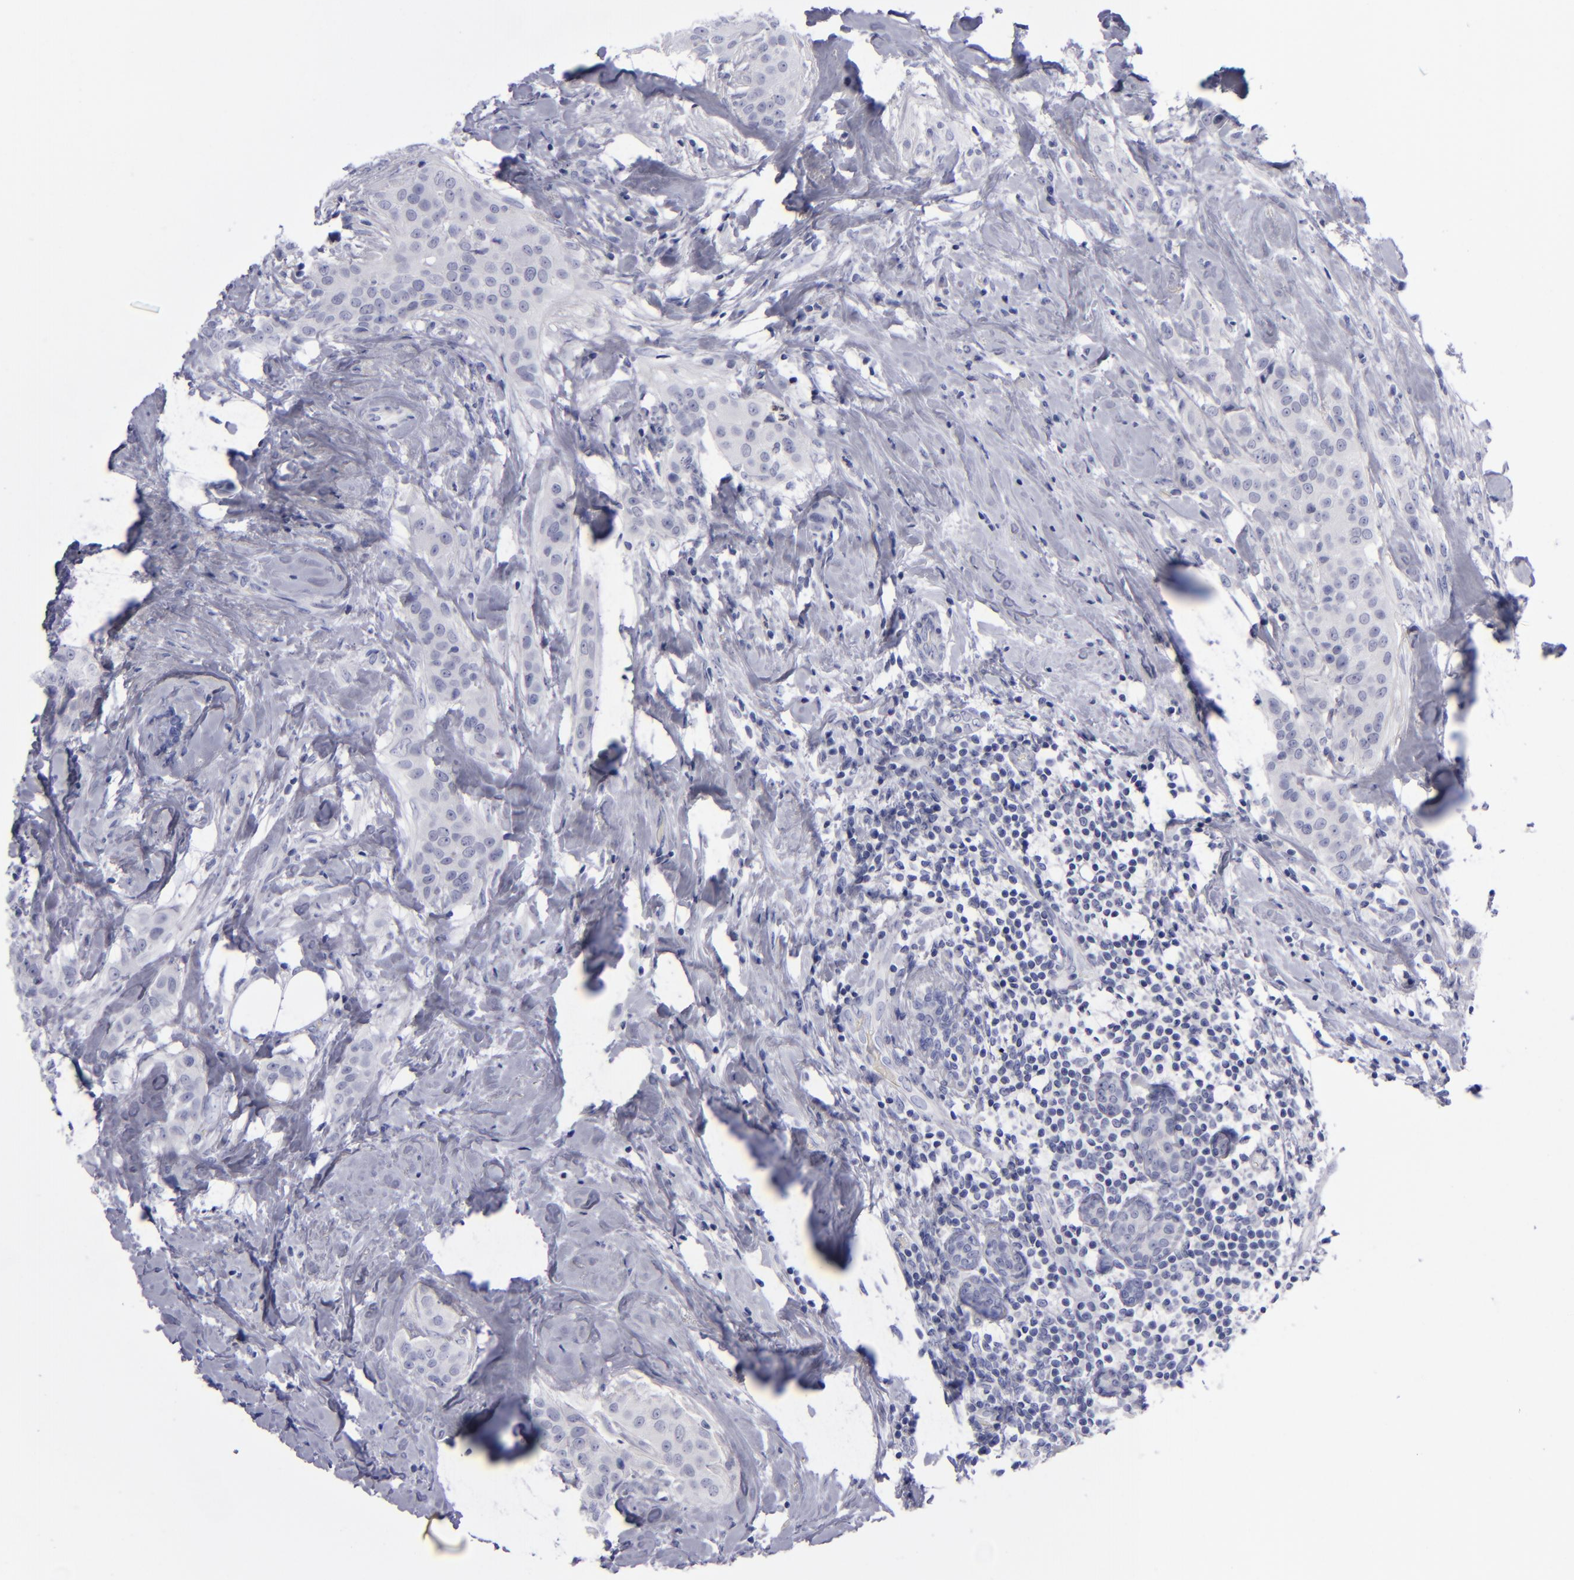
{"staining": {"intensity": "negative", "quantity": "none", "location": "none"}, "tissue": "breast cancer", "cell_type": "Tumor cells", "image_type": "cancer", "snomed": [{"axis": "morphology", "description": "Duct carcinoma"}, {"axis": "topography", "description": "Breast"}], "caption": "Tumor cells are negative for protein expression in human breast infiltrating ductal carcinoma.", "gene": "AURKA", "patient": {"sex": "female", "age": 45}}